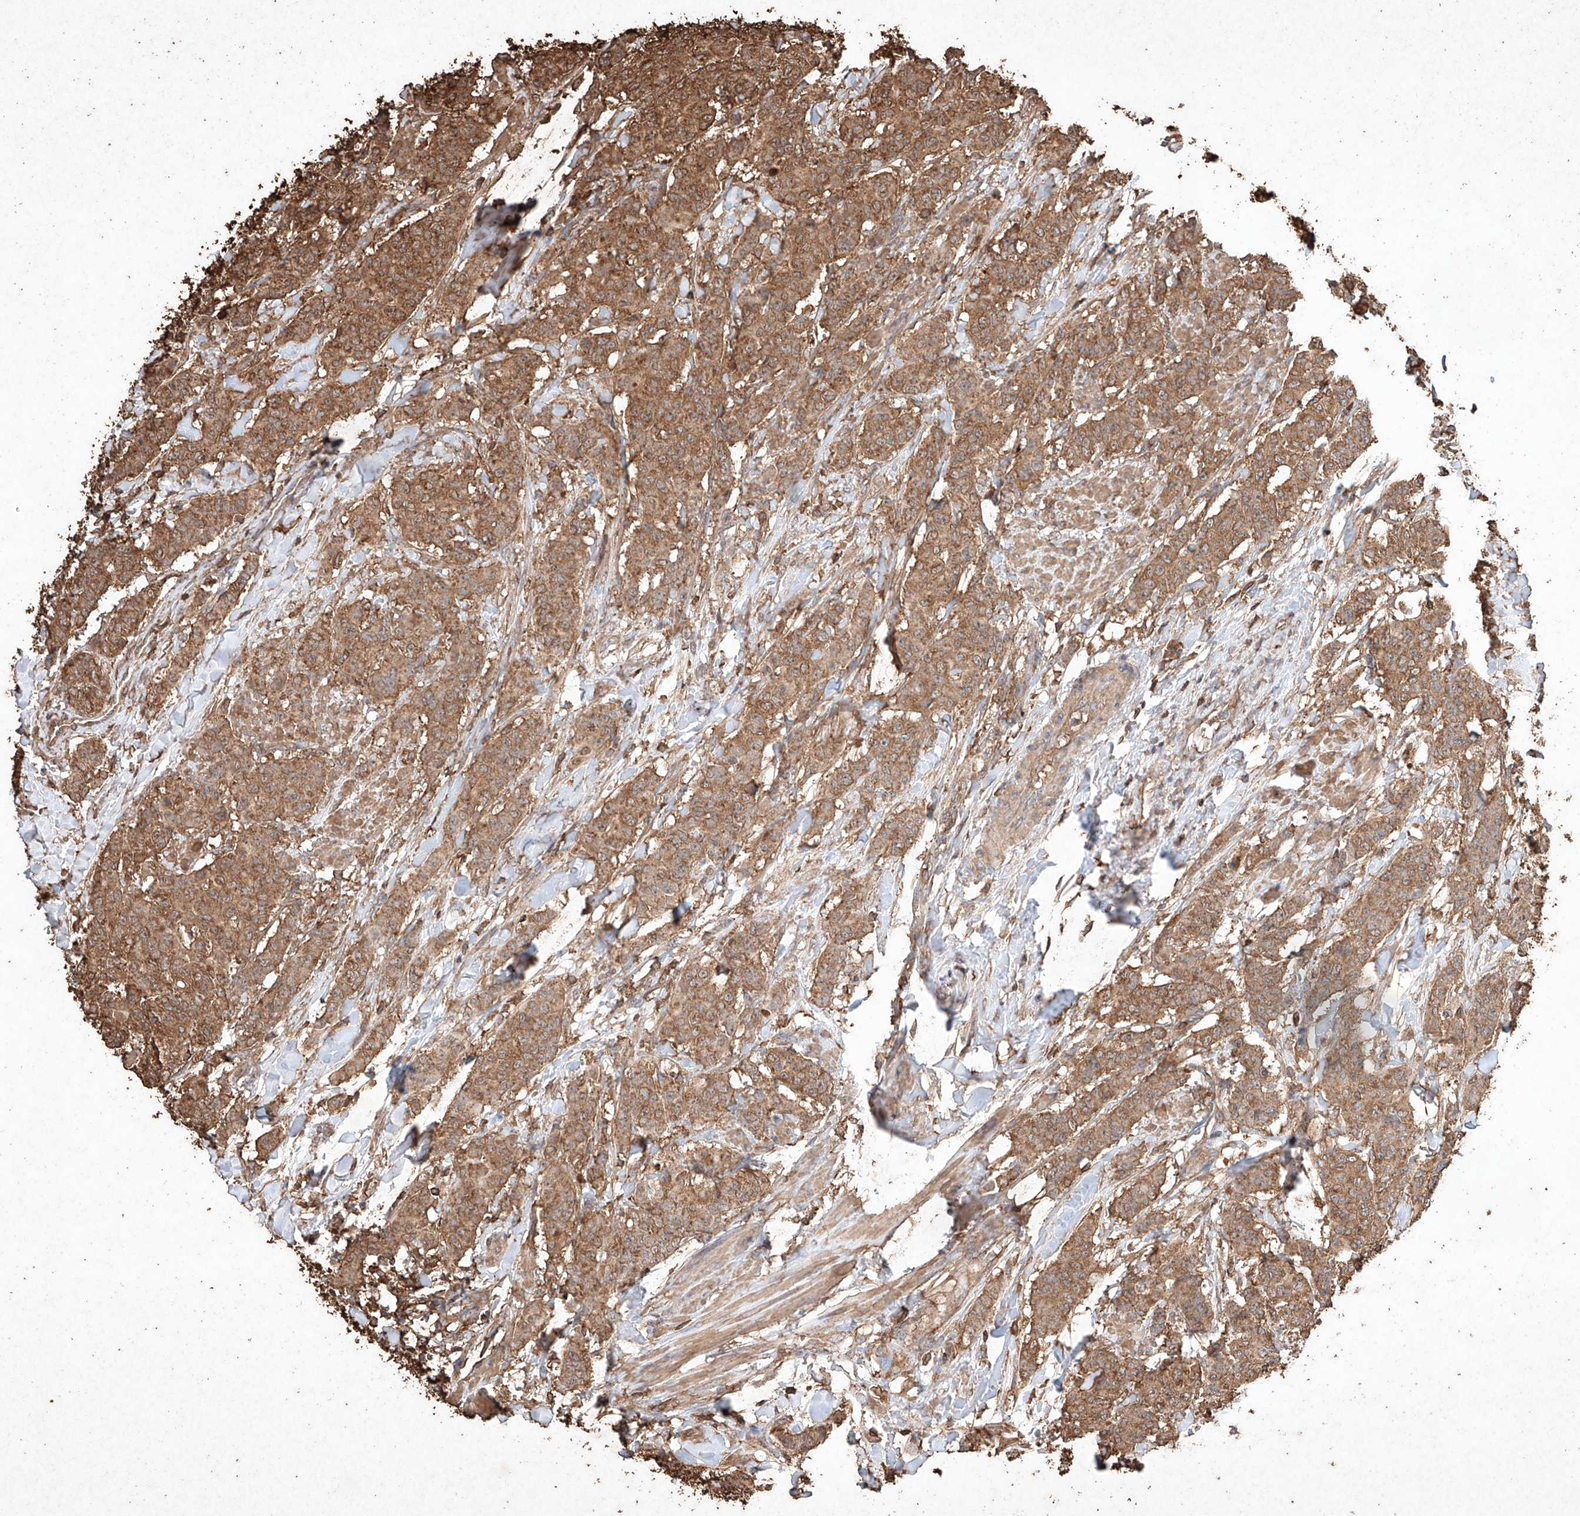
{"staining": {"intensity": "moderate", "quantity": ">75%", "location": "cytoplasmic/membranous"}, "tissue": "breast cancer", "cell_type": "Tumor cells", "image_type": "cancer", "snomed": [{"axis": "morphology", "description": "Duct carcinoma"}, {"axis": "topography", "description": "Breast"}], "caption": "DAB (3,3'-diaminobenzidine) immunohistochemical staining of breast intraductal carcinoma reveals moderate cytoplasmic/membranous protein positivity in approximately >75% of tumor cells.", "gene": "M6PR", "patient": {"sex": "female", "age": 40}}